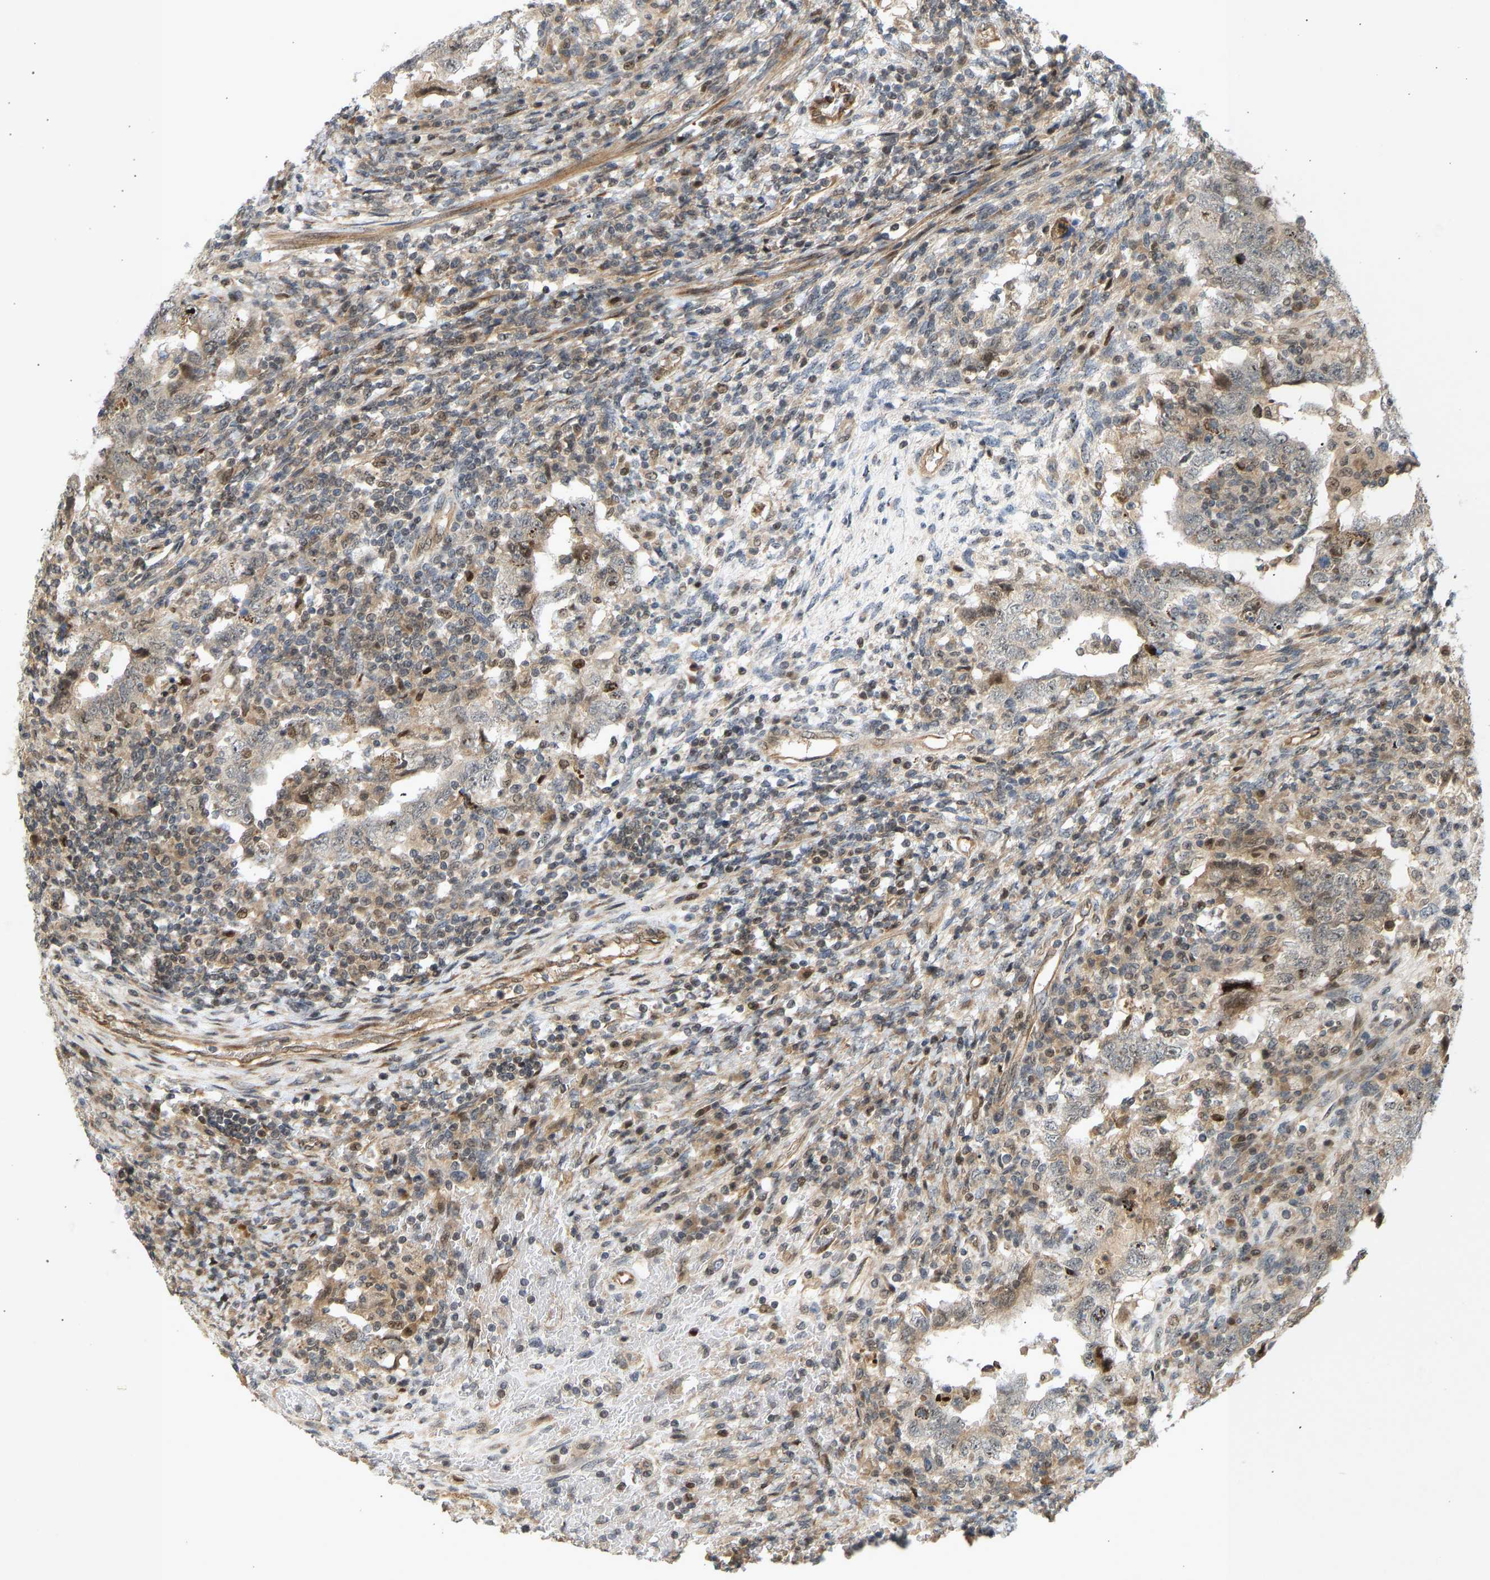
{"staining": {"intensity": "weak", "quantity": ">75%", "location": "cytoplasmic/membranous"}, "tissue": "testis cancer", "cell_type": "Tumor cells", "image_type": "cancer", "snomed": [{"axis": "morphology", "description": "Carcinoma, Embryonal, NOS"}, {"axis": "topography", "description": "Testis"}], "caption": "Immunohistochemical staining of human testis cancer exhibits weak cytoplasmic/membranous protein positivity in approximately >75% of tumor cells.", "gene": "BAG1", "patient": {"sex": "male", "age": 26}}